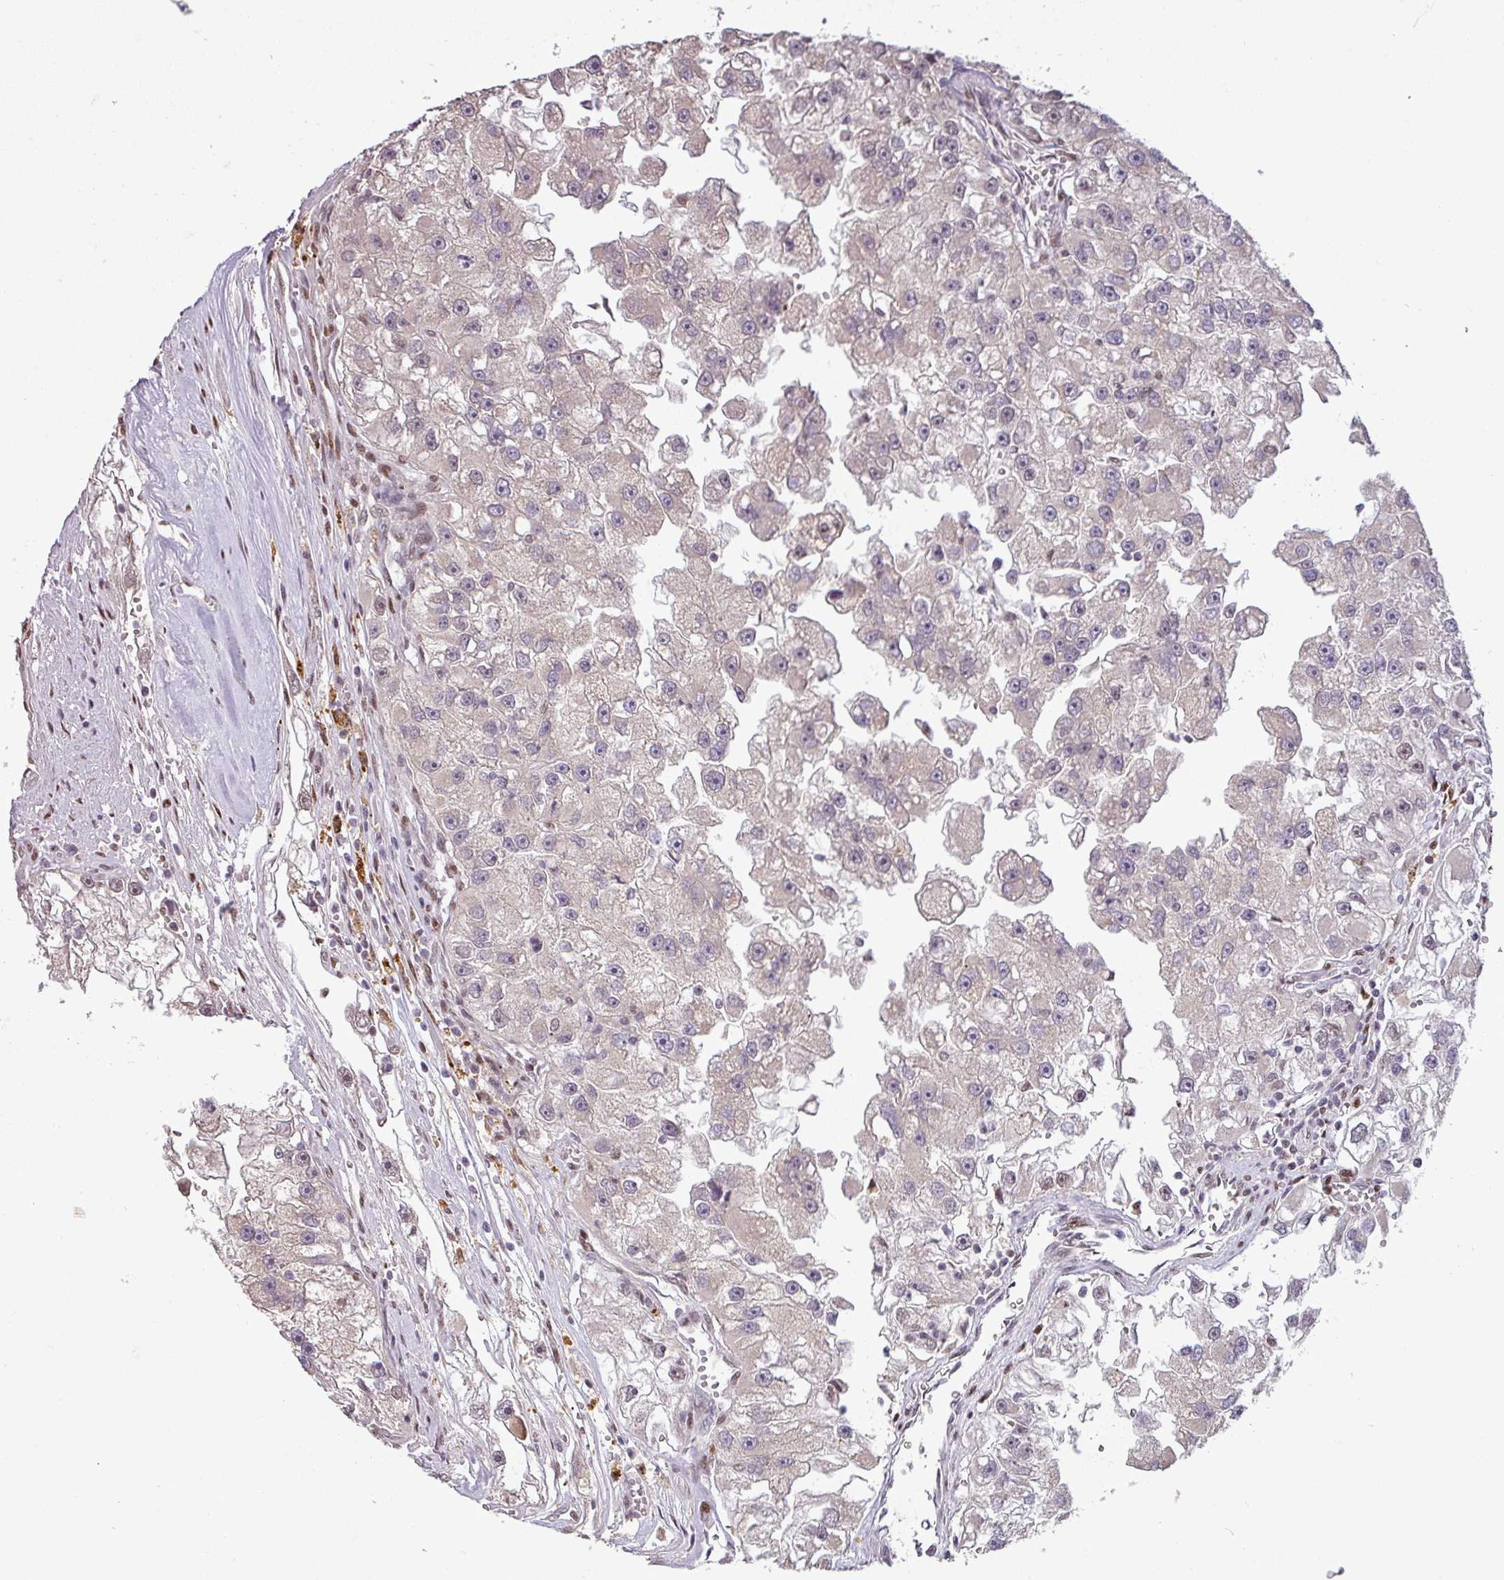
{"staining": {"intensity": "negative", "quantity": "none", "location": "none"}, "tissue": "renal cancer", "cell_type": "Tumor cells", "image_type": "cancer", "snomed": [{"axis": "morphology", "description": "Adenocarcinoma, NOS"}, {"axis": "topography", "description": "Kidney"}], "caption": "An immunohistochemistry (IHC) image of renal cancer (adenocarcinoma) is shown. There is no staining in tumor cells of renal cancer (adenocarcinoma).", "gene": "IRF2BPL", "patient": {"sex": "male", "age": 63}}